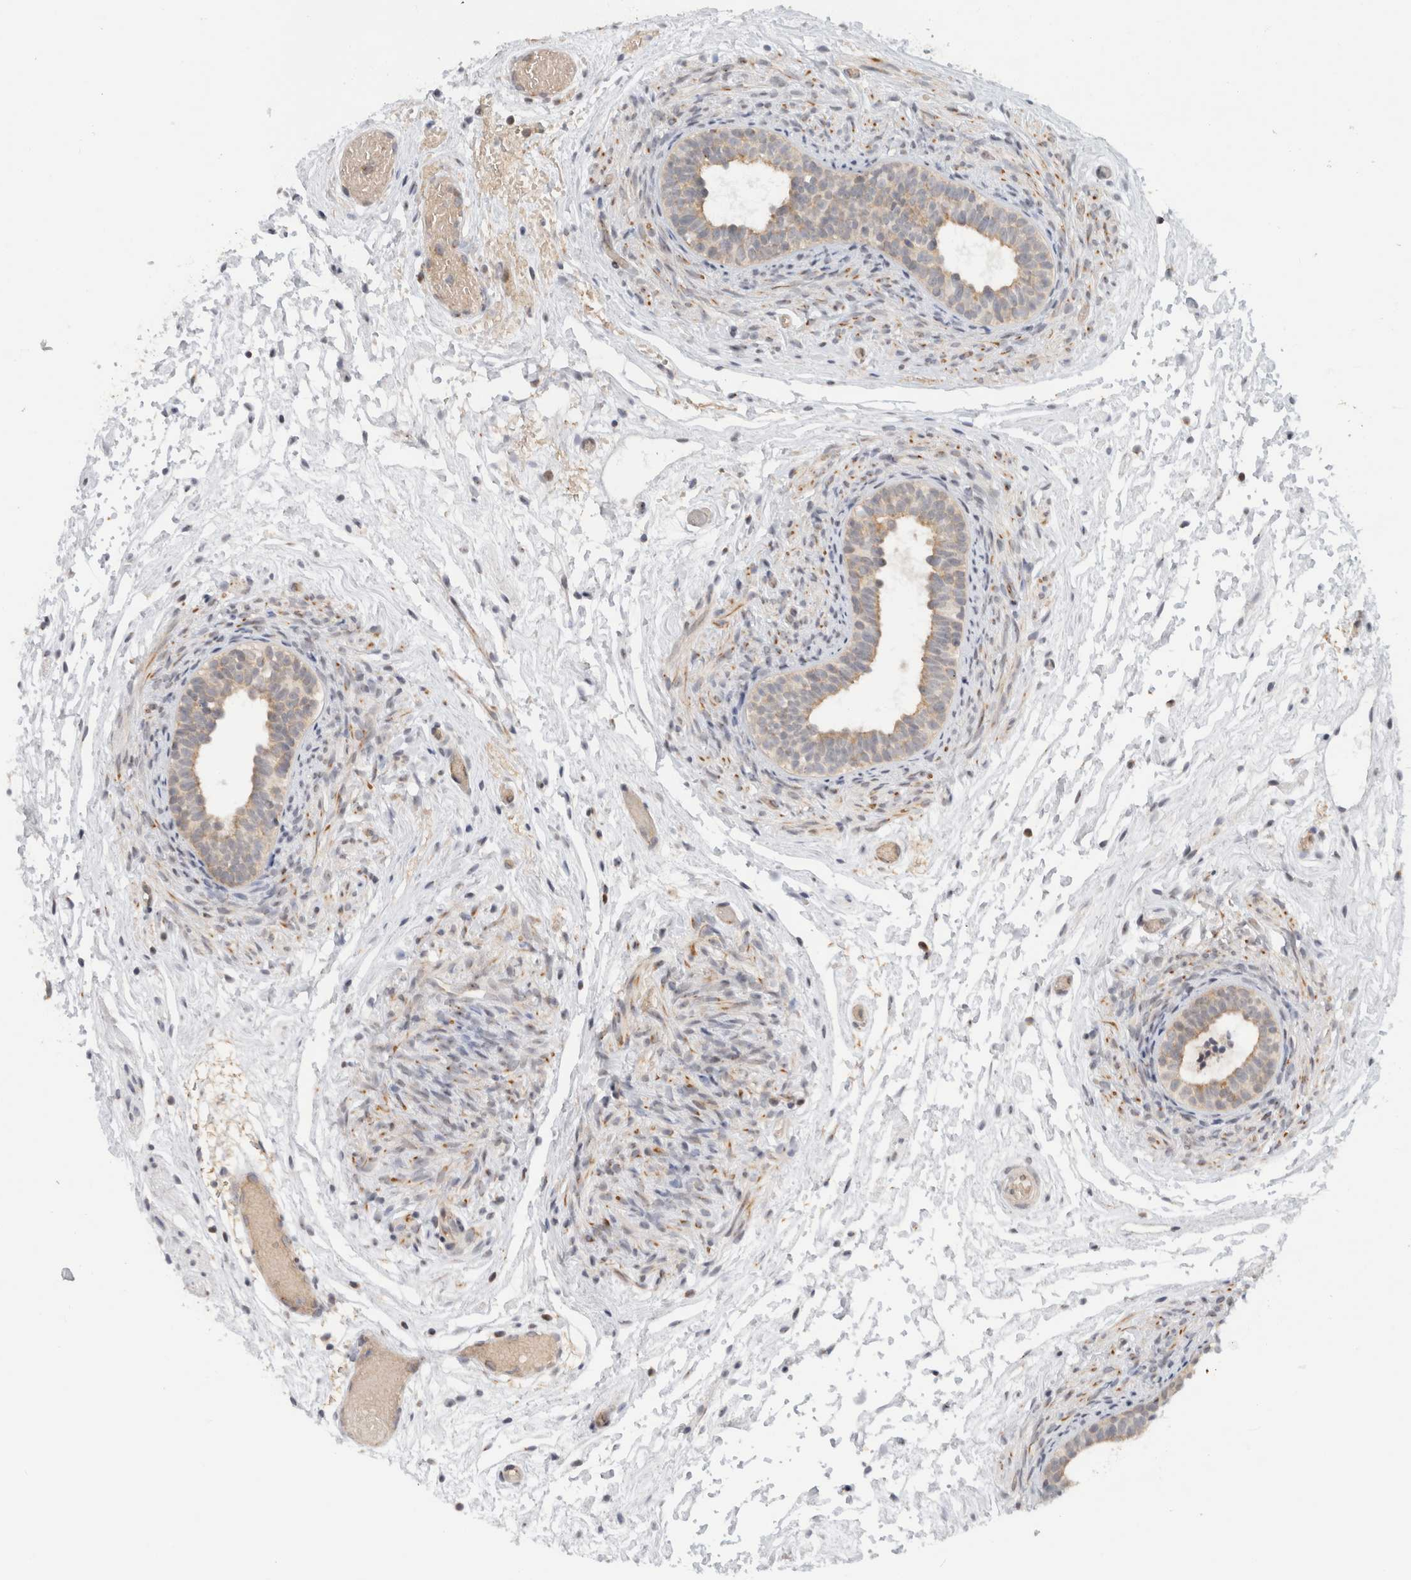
{"staining": {"intensity": "moderate", "quantity": "25%-75%", "location": "cytoplasmic/membranous"}, "tissue": "epididymis", "cell_type": "Glandular cells", "image_type": "normal", "snomed": [{"axis": "morphology", "description": "Normal tissue, NOS"}, {"axis": "topography", "description": "Epididymis"}], "caption": "Protein analysis of unremarkable epididymis reveals moderate cytoplasmic/membranous positivity in about 25%-75% of glandular cells. The protein of interest is stained brown, and the nuclei are stained in blue (DAB IHC with brightfield microscopy, high magnification).", "gene": "CMC2", "patient": {"sex": "male", "age": 5}}